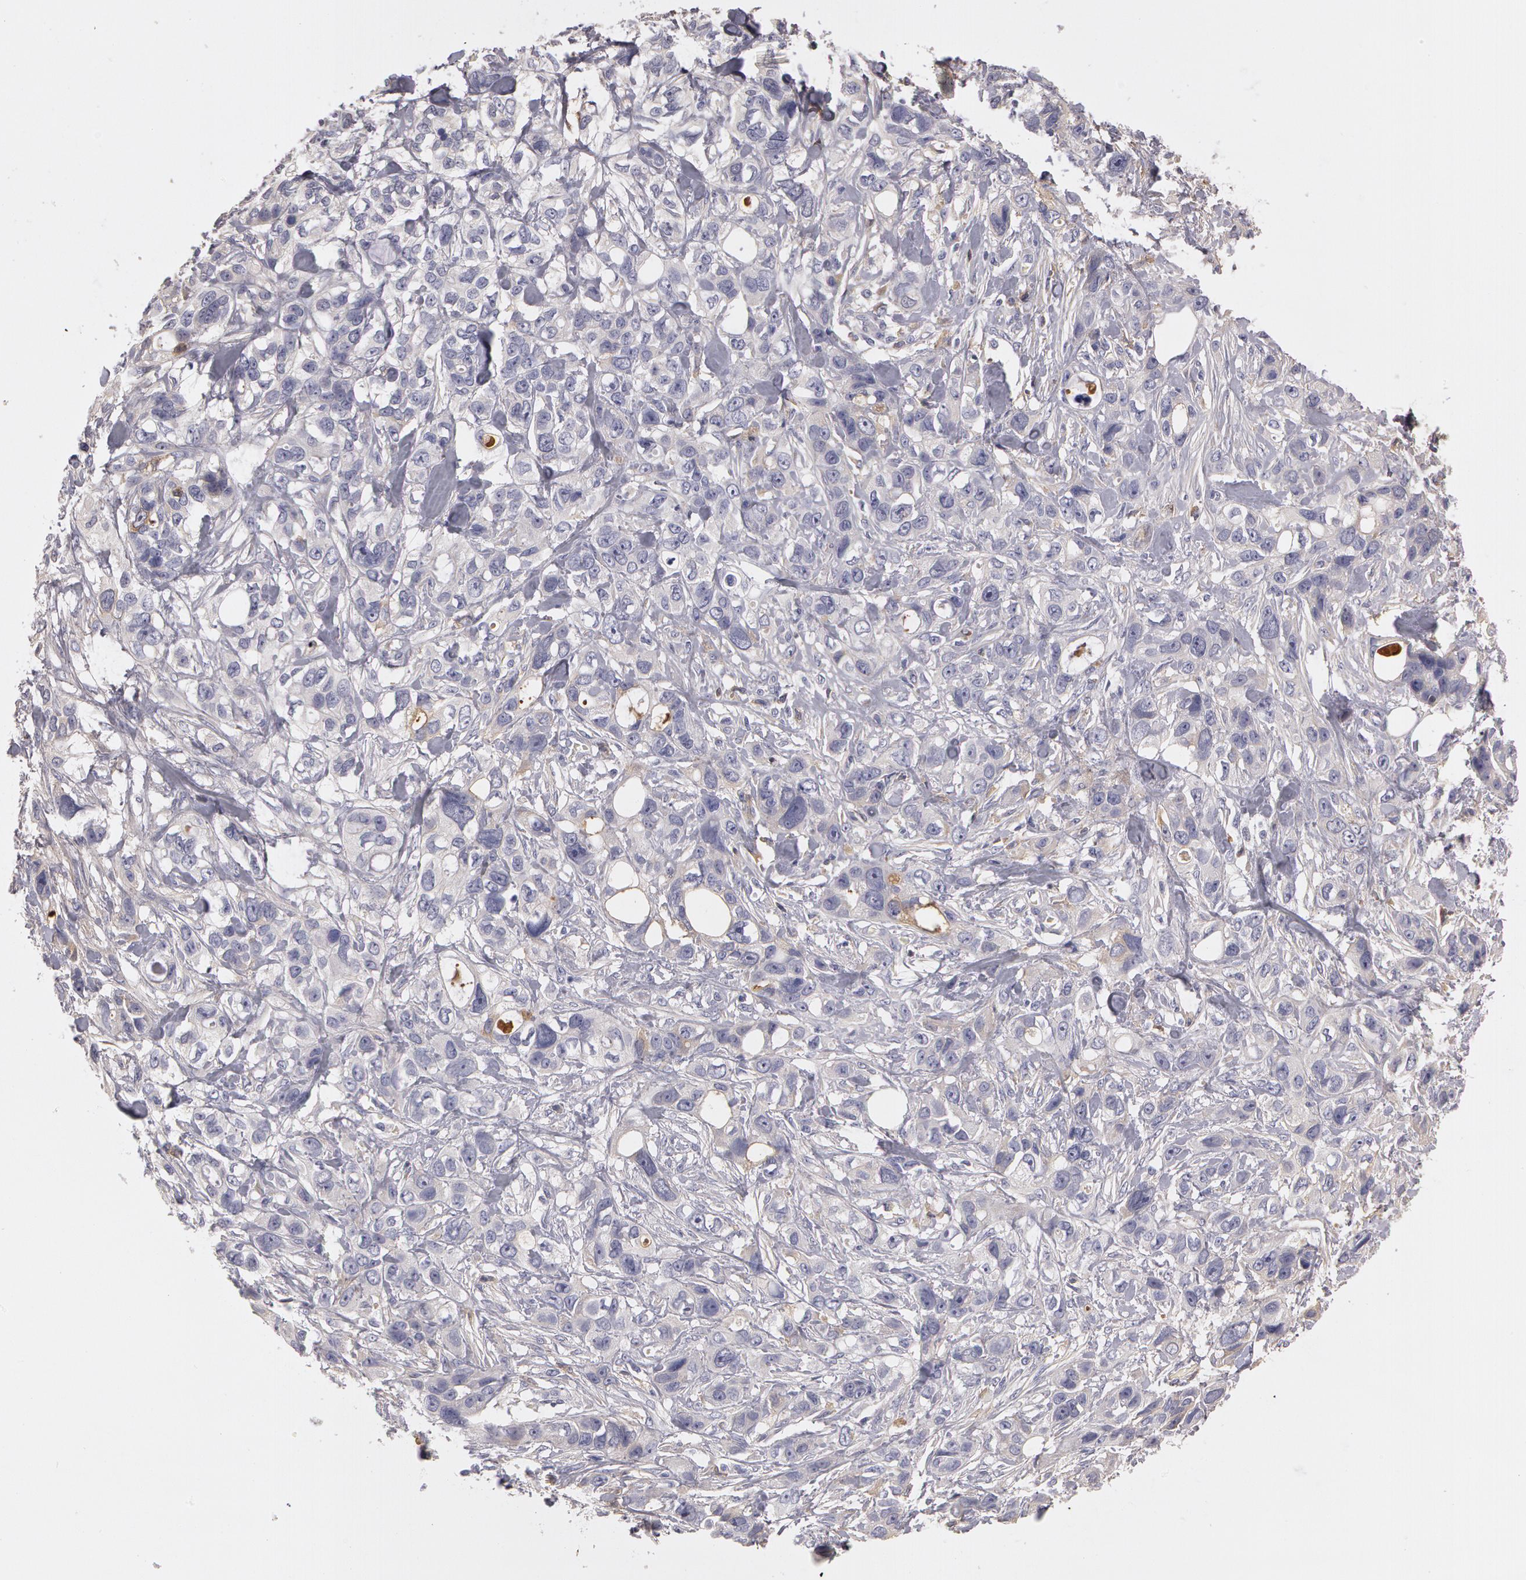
{"staining": {"intensity": "negative", "quantity": "none", "location": "none"}, "tissue": "stomach cancer", "cell_type": "Tumor cells", "image_type": "cancer", "snomed": [{"axis": "morphology", "description": "Adenocarcinoma, NOS"}, {"axis": "topography", "description": "Stomach, upper"}], "caption": "Immunohistochemistry (IHC) image of neoplastic tissue: stomach adenocarcinoma stained with DAB demonstrates no significant protein expression in tumor cells. (DAB (3,3'-diaminobenzidine) IHC visualized using brightfield microscopy, high magnification).", "gene": "C1R", "patient": {"sex": "male", "age": 47}}